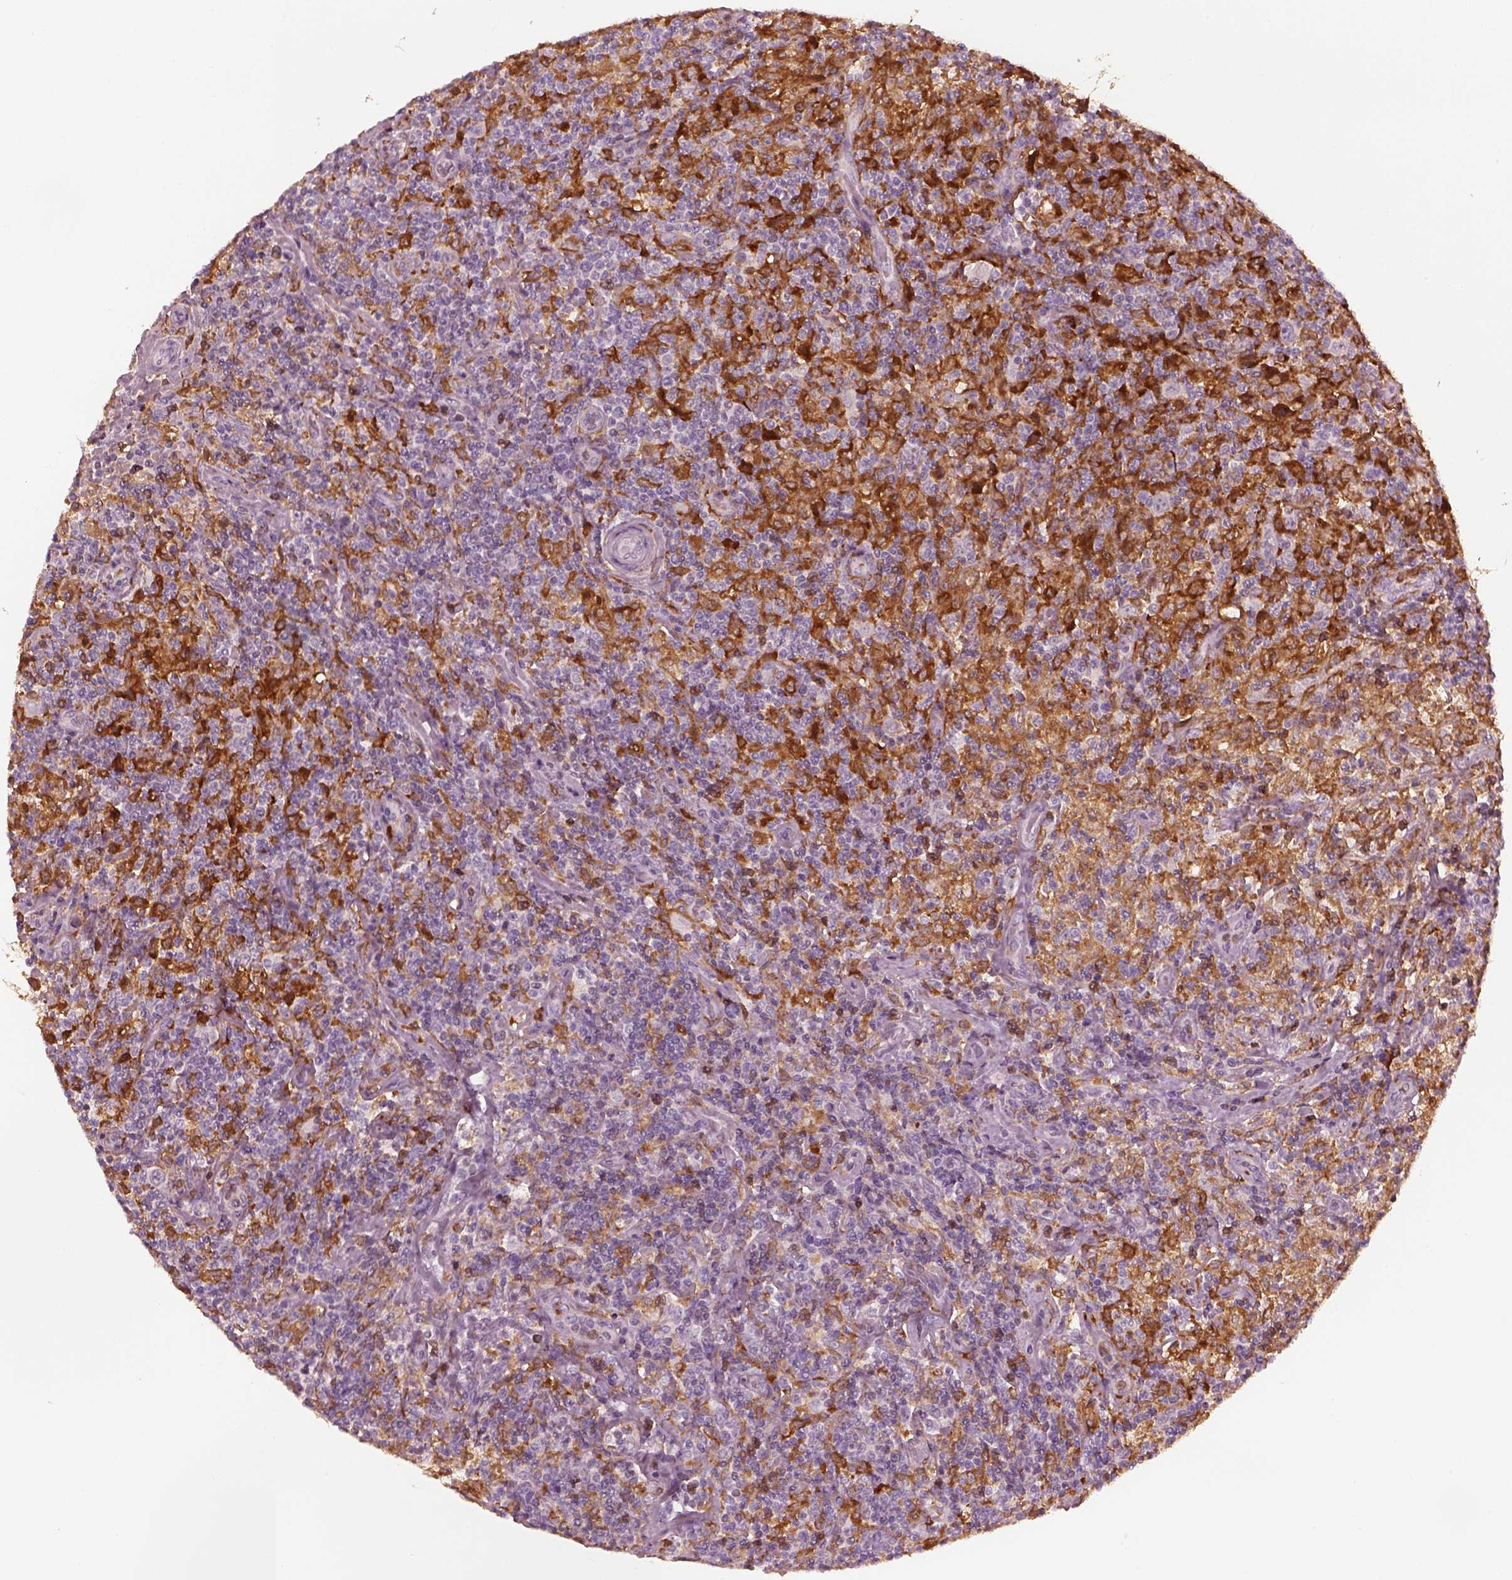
{"staining": {"intensity": "negative", "quantity": "none", "location": "none"}, "tissue": "lymphoma", "cell_type": "Tumor cells", "image_type": "cancer", "snomed": [{"axis": "morphology", "description": "Hodgkin's disease, NOS"}, {"axis": "topography", "description": "Lymph node"}], "caption": "Photomicrograph shows no significant protein staining in tumor cells of Hodgkin's disease.", "gene": "PSTPIP2", "patient": {"sex": "male", "age": 70}}